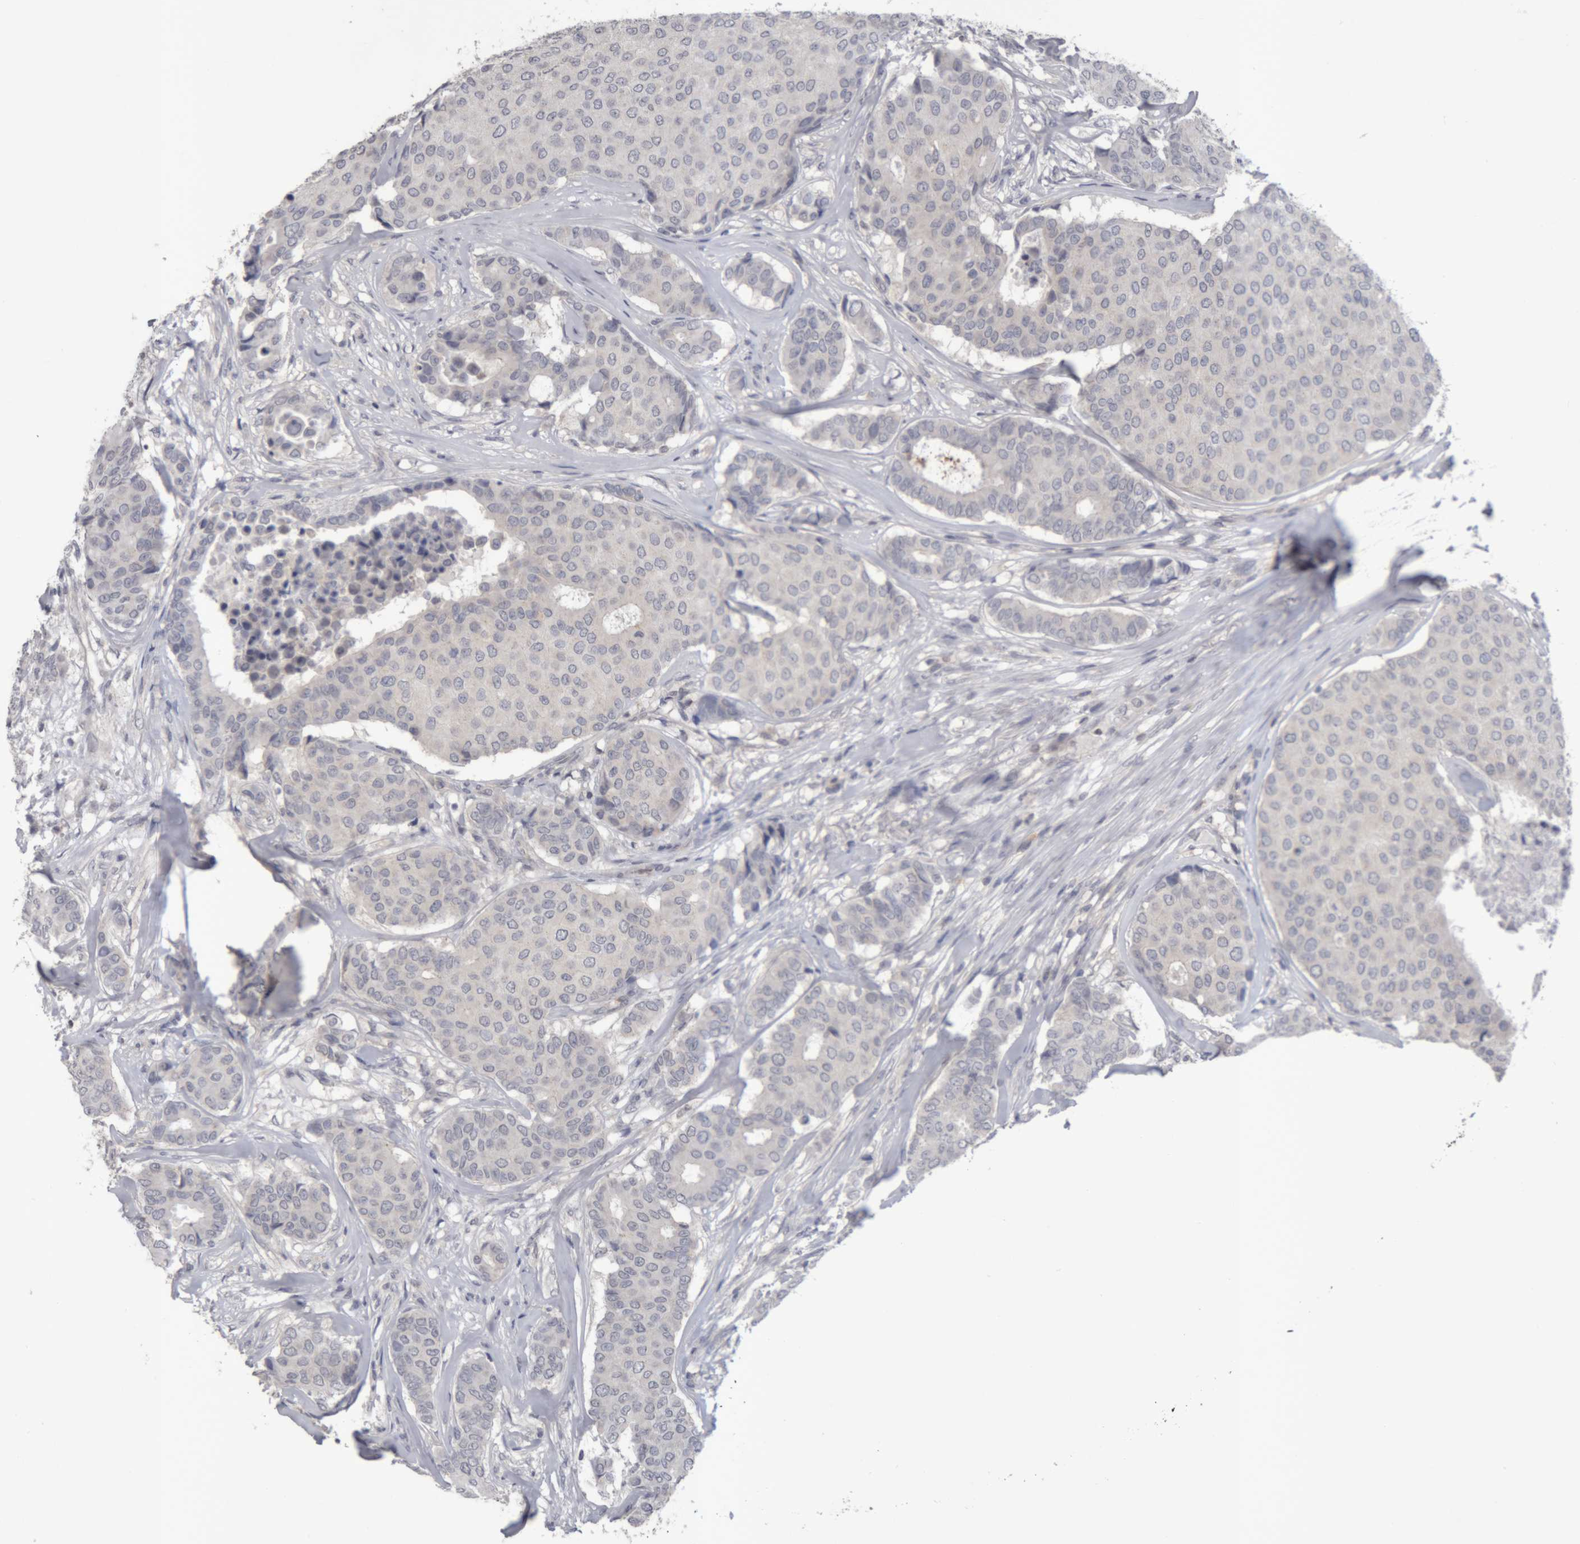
{"staining": {"intensity": "negative", "quantity": "none", "location": "none"}, "tissue": "breast cancer", "cell_type": "Tumor cells", "image_type": "cancer", "snomed": [{"axis": "morphology", "description": "Duct carcinoma"}, {"axis": "topography", "description": "Breast"}], "caption": "There is no significant positivity in tumor cells of breast invasive ductal carcinoma.", "gene": "NFATC2", "patient": {"sex": "female", "age": 75}}